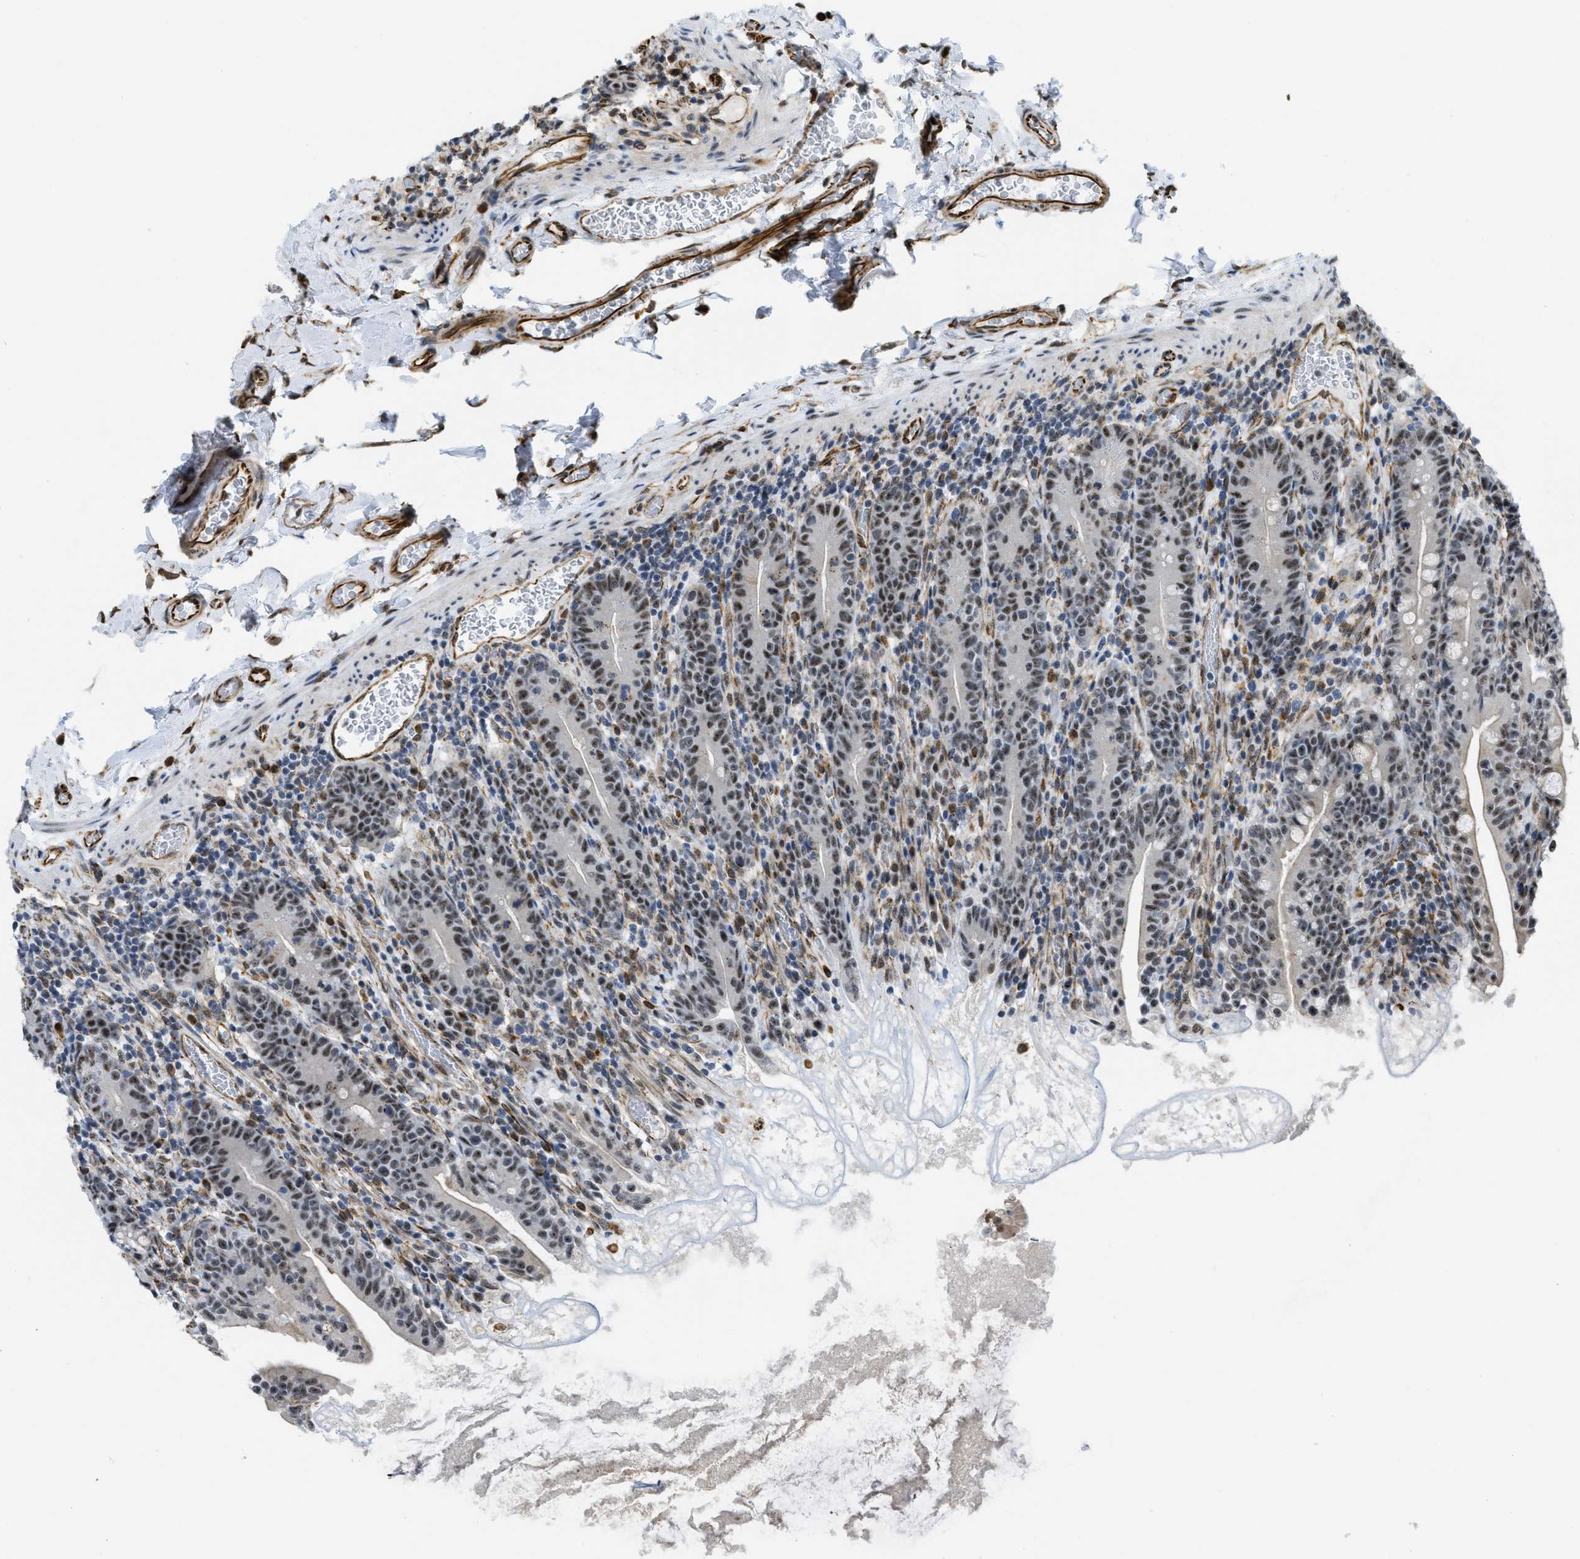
{"staining": {"intensity": "moderate", "quantity": ">75%", "location": "cytoplasmic/membranous,nuclear"}, "tissue": "small intestine", "cell_type": "Glandular cells", "image_type": "normal", "snomed": [{"axis": "morphology", "description": "Normal tissue, NOS"}, {"axis": "topography", "description": "Small intestine"}], "caption": "Moderate cytoplasmic/membranous,nuclear protein staining is seen in approximately >75% of glandular cells in small intestine.", "gene": "LRRC8B", "patient": {"sex": "female", "age": 56}}